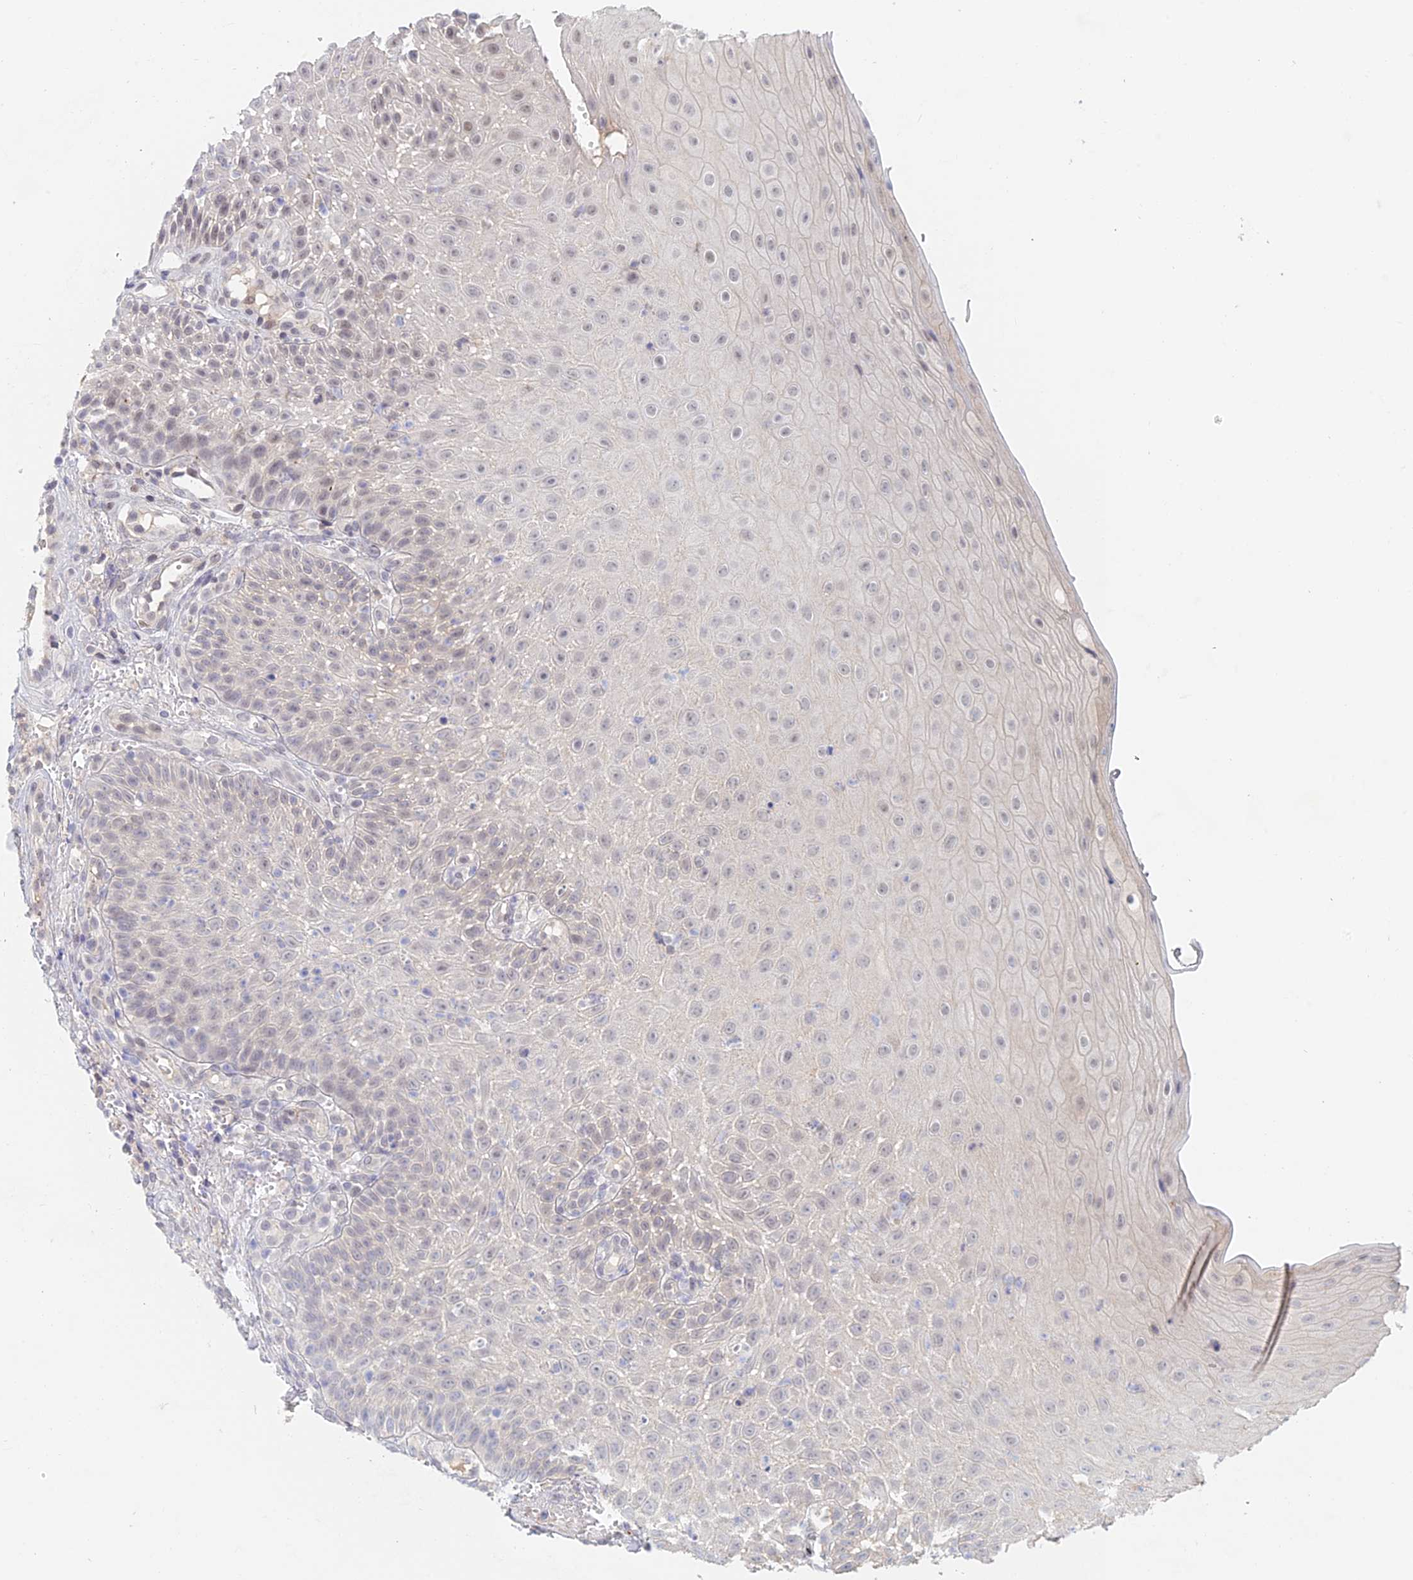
{"staining": {"intensity": "negative", "quantity": "none", "location": "none"}, "tissue": "oral mucosa", "cell_type": "Squamous epithelial cells", "image_type": "normal", "snomed": [{"axis": "morphology", "description": "Normal tissue, NOS"}, {"axis": "topography", "description": "Oral tissue"}], "caption": "IHC of benign oral mucosa shows no expression in squamous epithelial cells.", "gene": "ZUP1", "patient": {"sex": "female", "age": 13}}